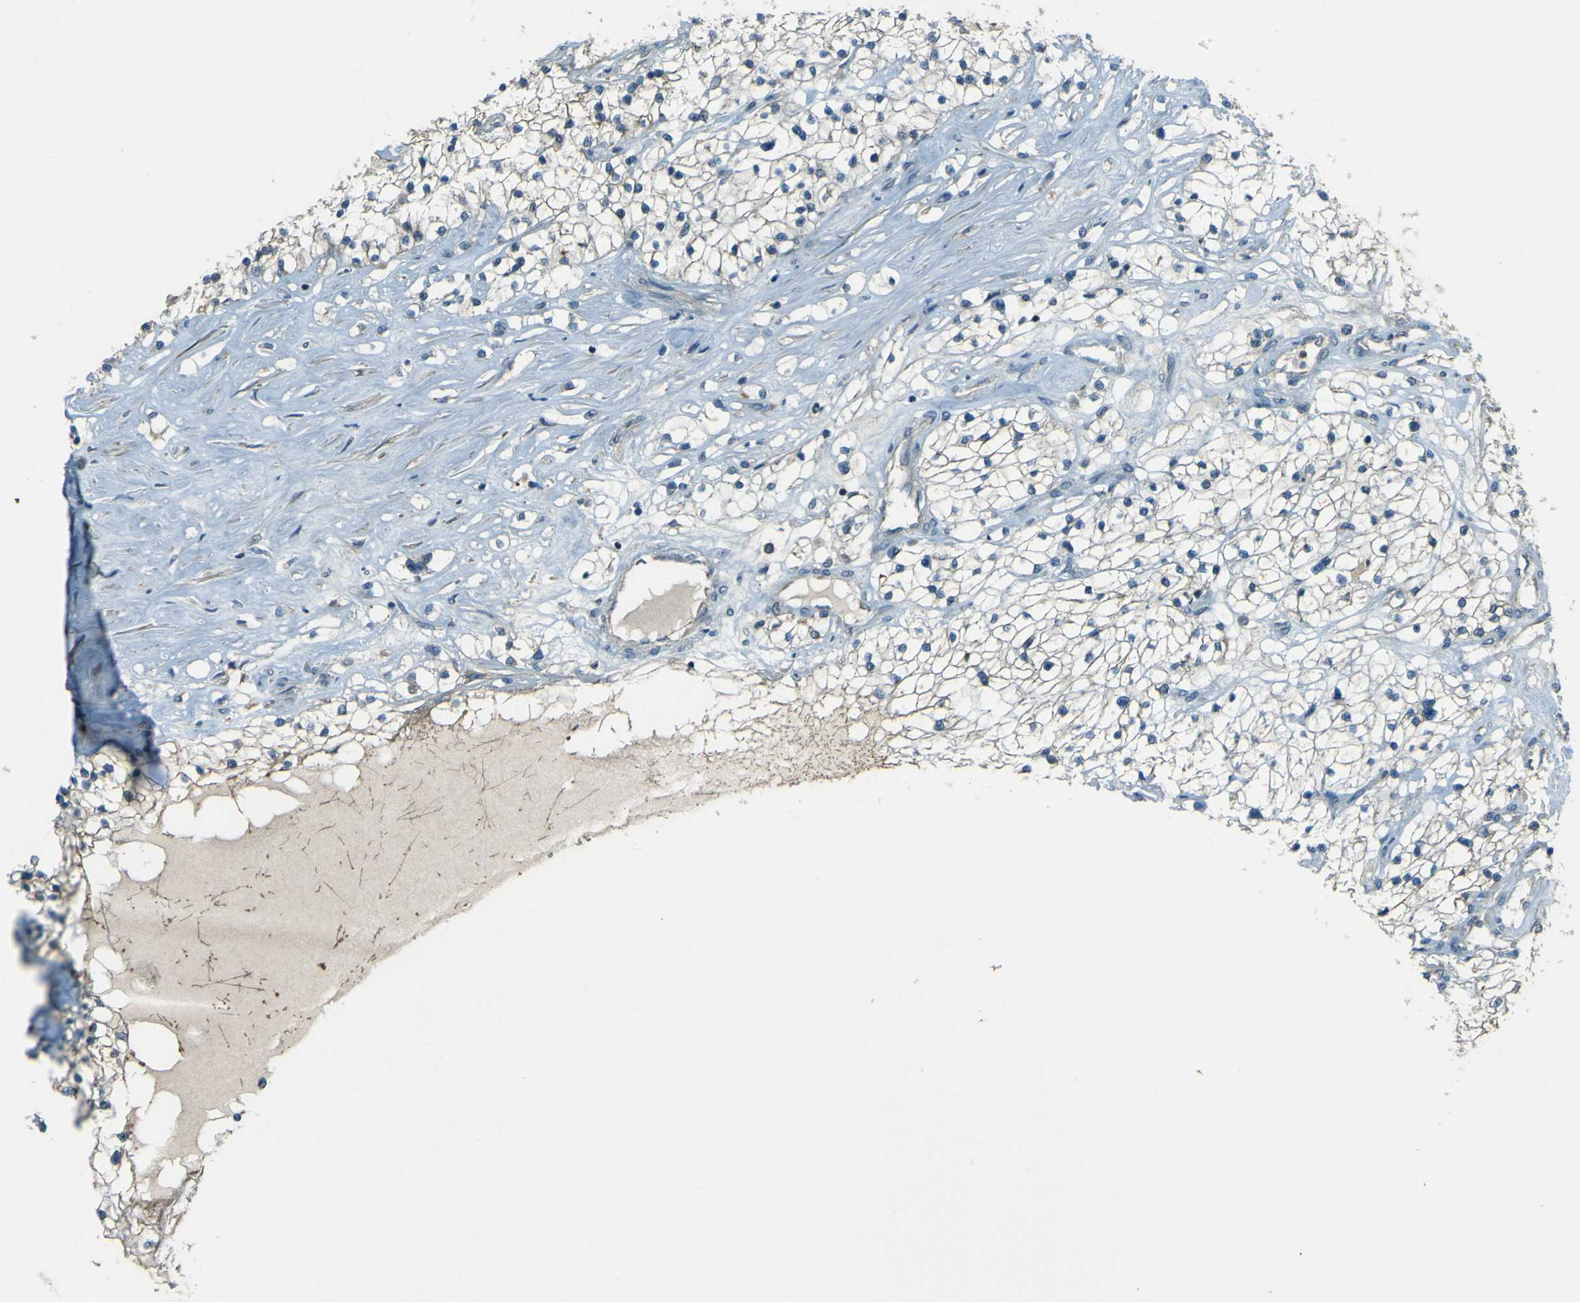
{"staining": {"intensity": "weak", "quantity": "25%-75%", "location": "cytoplasmic/membranous"}, "tissue": "renal cancer", "cell_type": "Tumor cells", "image_type": "cancer", "snomed": [{"axis": "morphology", "description": "Adenocarcinoma, NOS"}, {"axis": "topography", "description": "Kidney"}], "caption": "Weak cytoplasmic/membranous protein staining is seen in approximately 25%-75% of tumor cells in adenocarcinoma (renal). The staining is performed using DAB brown chromogen to label protein expression. The nuclei are counter-stained blue using hematoxylin.", "gene": "LPCAT1", "patient": {"sex": "male", "age": 68}}